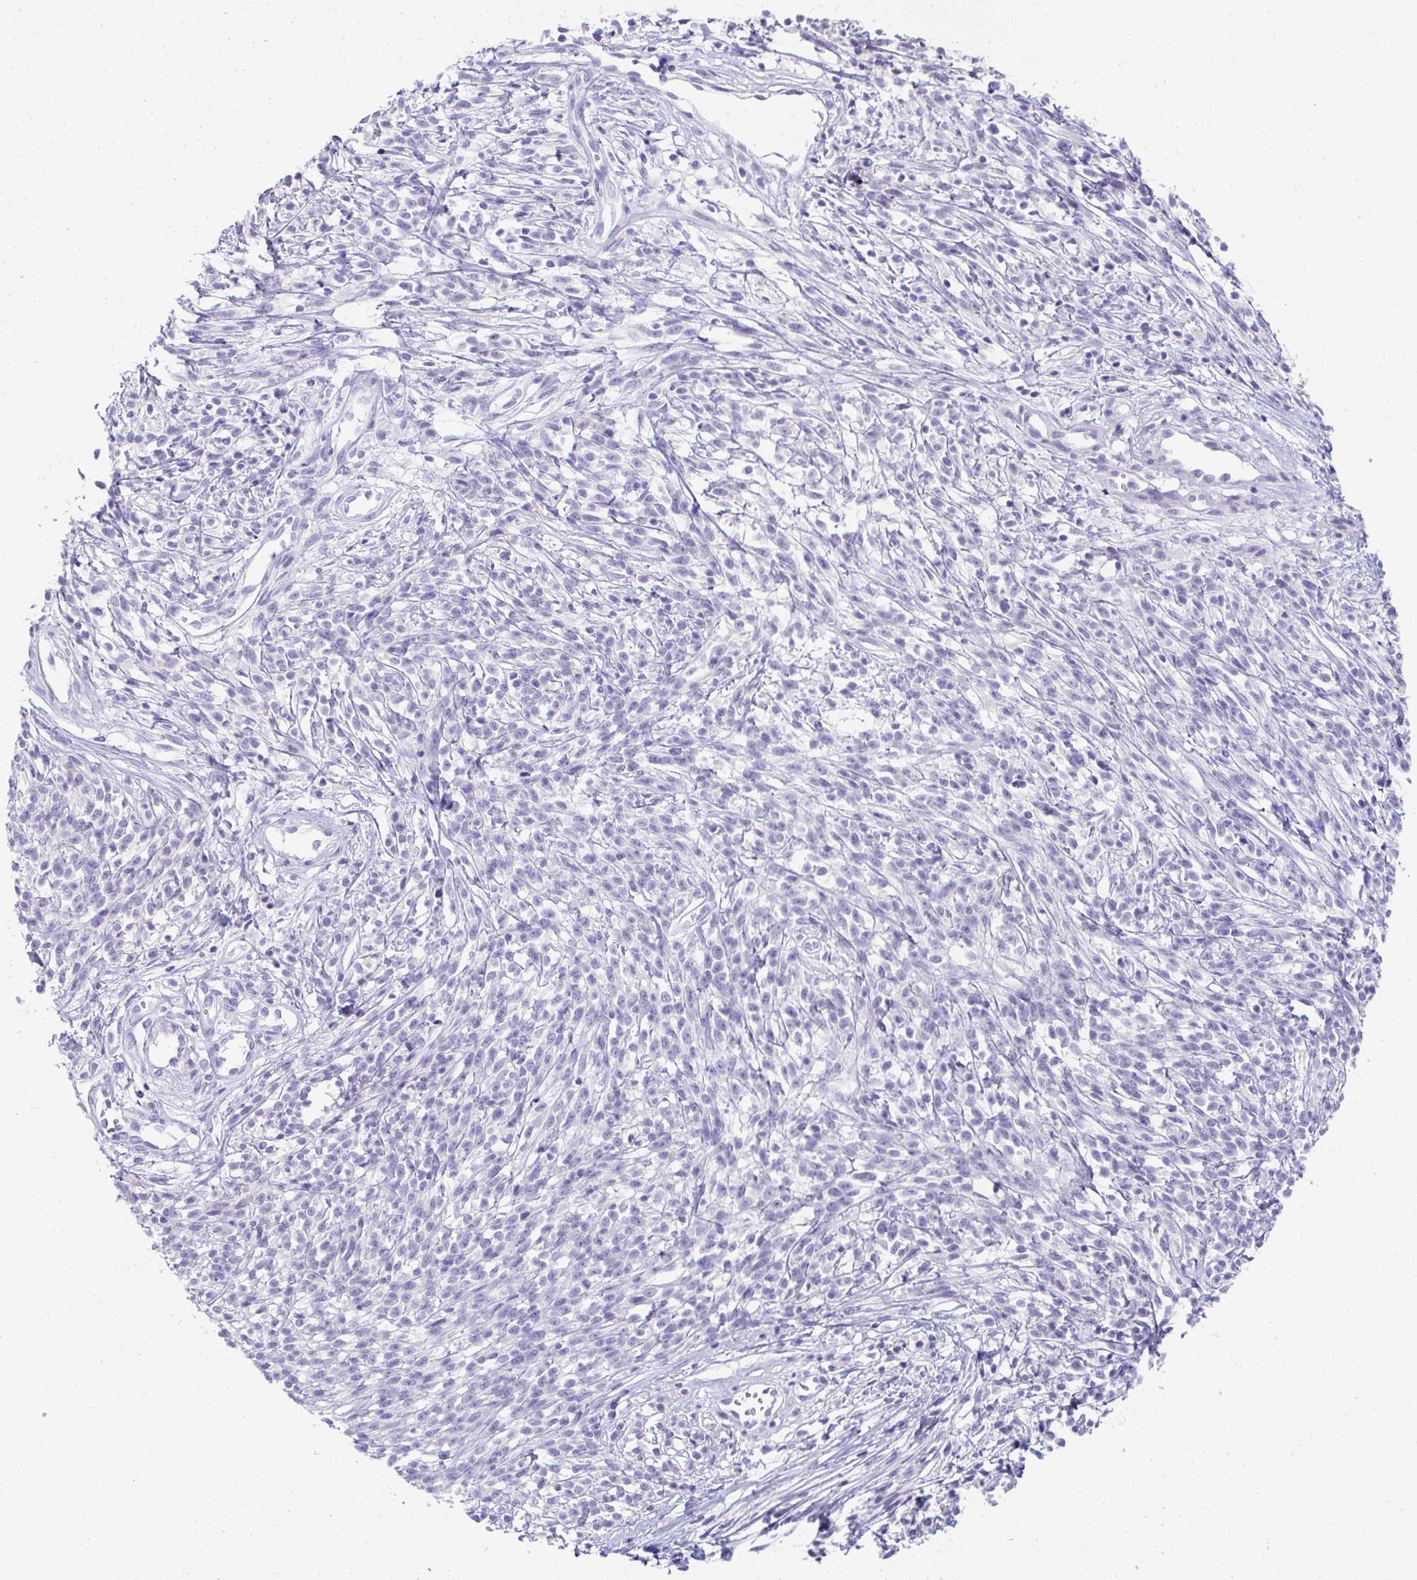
{"staining": {"intensity": "negative", "quantity": "none", "location": "none"}, "tissue": "melanoma", "cell_type": "Tumor cells", "image_type": "cancer", "snomed": [{"axis": "morphology", "description": "Malignant melanoma, NOS"}, {"axis": "topography", "description": "Skin"}, {"axis": "topography", "description": "Skin of trunk"}], "caption": "Tumor cells are negative for protein expression in human malignant melanoma.", "gene": "TTC30B", "patient": {"sex": "male", "age": 74}}